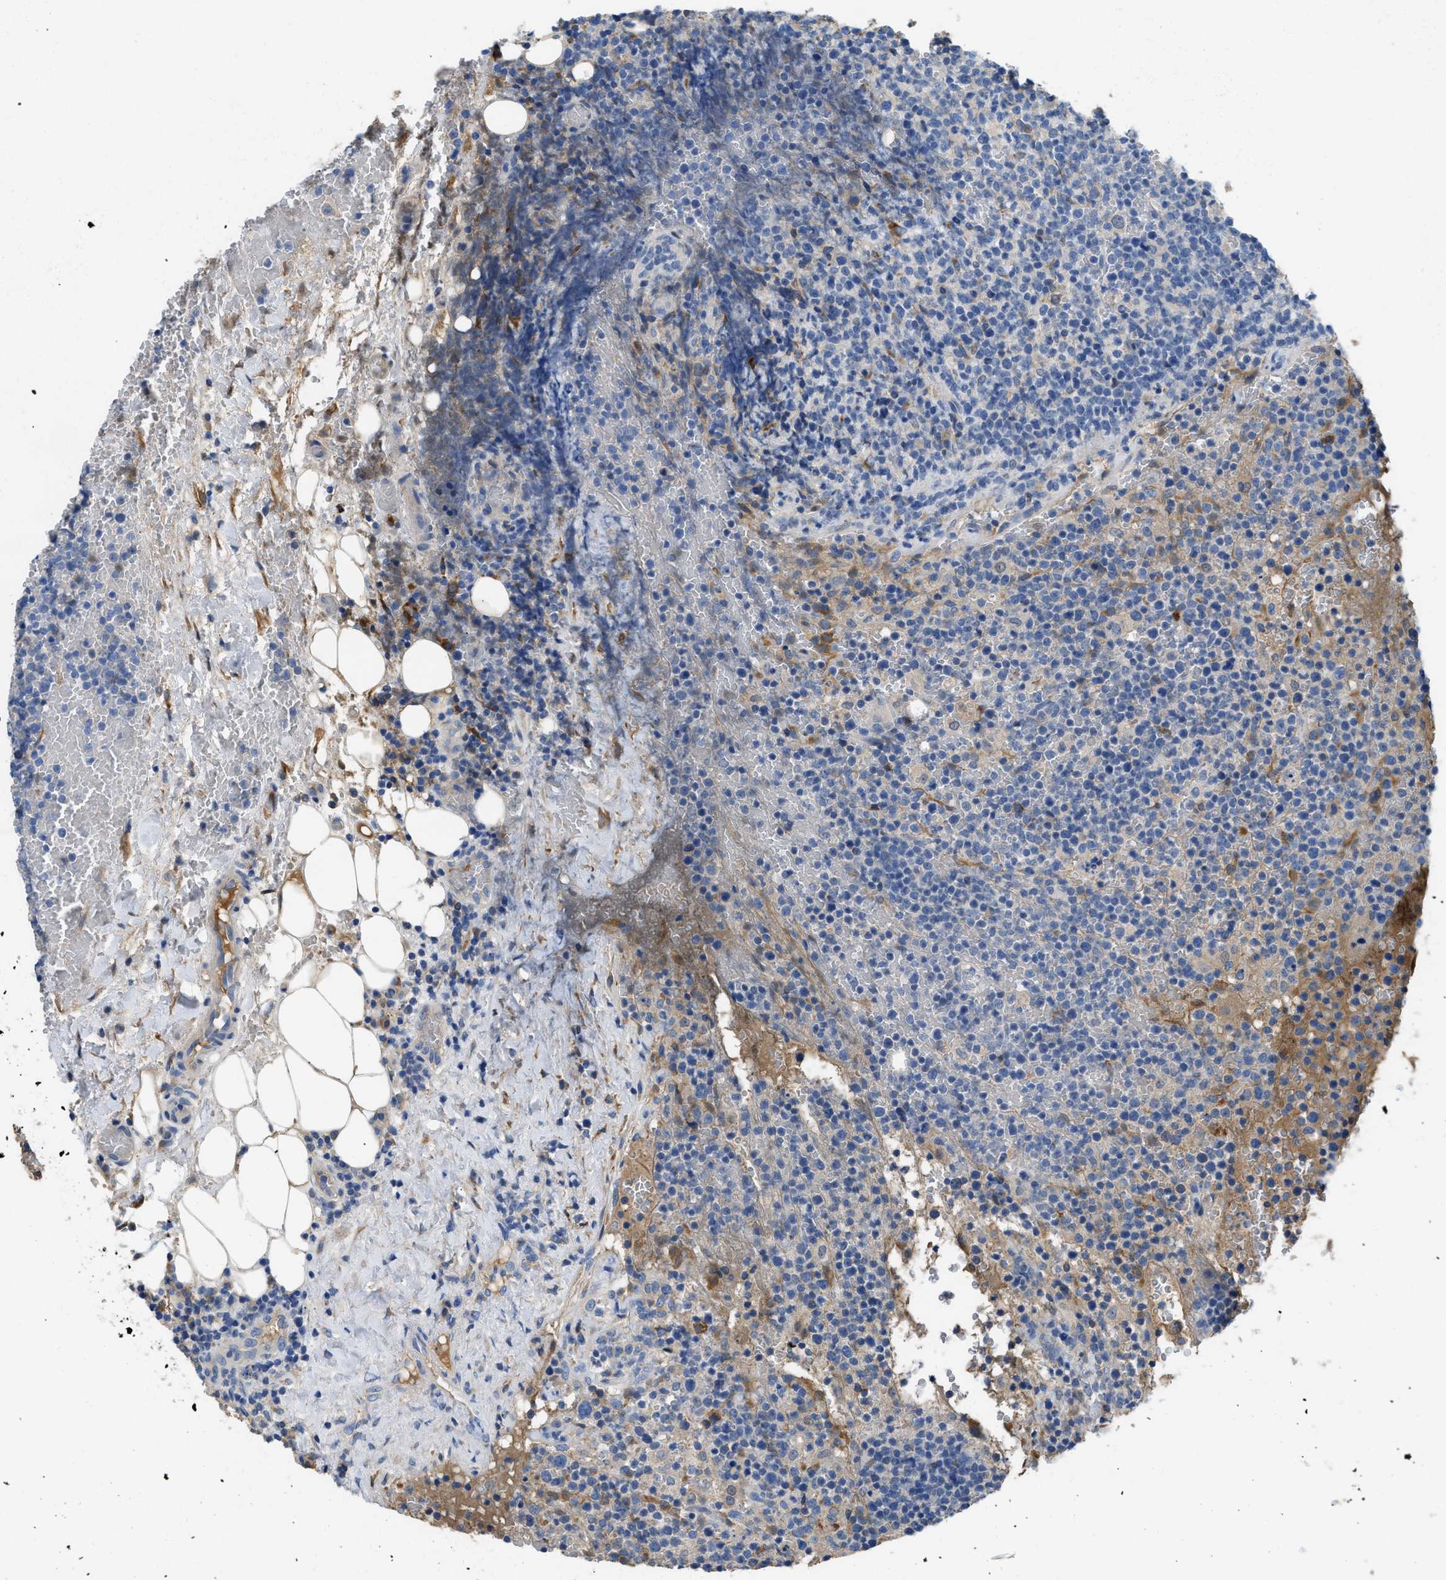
{"staining": {"intensity": "negative", "quantity": "none", "location": "none"}, "tissue": "lymphoma", "cell_type": "Tumor cells", "image_type": "cancer", "snomed": [{"axis": "morphology", "description": "Malignant lymphoma, non-Hodgkin's type, High grade"}, {"axis": "topography", "description": "Lymph node"}], "caption": "Immunohistochemistry (IHC) of high-grade malignant lymphoma, non-Hodgkin's type exhibits no expression in tumor cells. (DAB (3,3'-diaminobenzidine) immunohistochemistry visualized using brightfield microscopy, high magnification).", "gene": "C1S", "patient": {"sex": "male", "age": 61}}